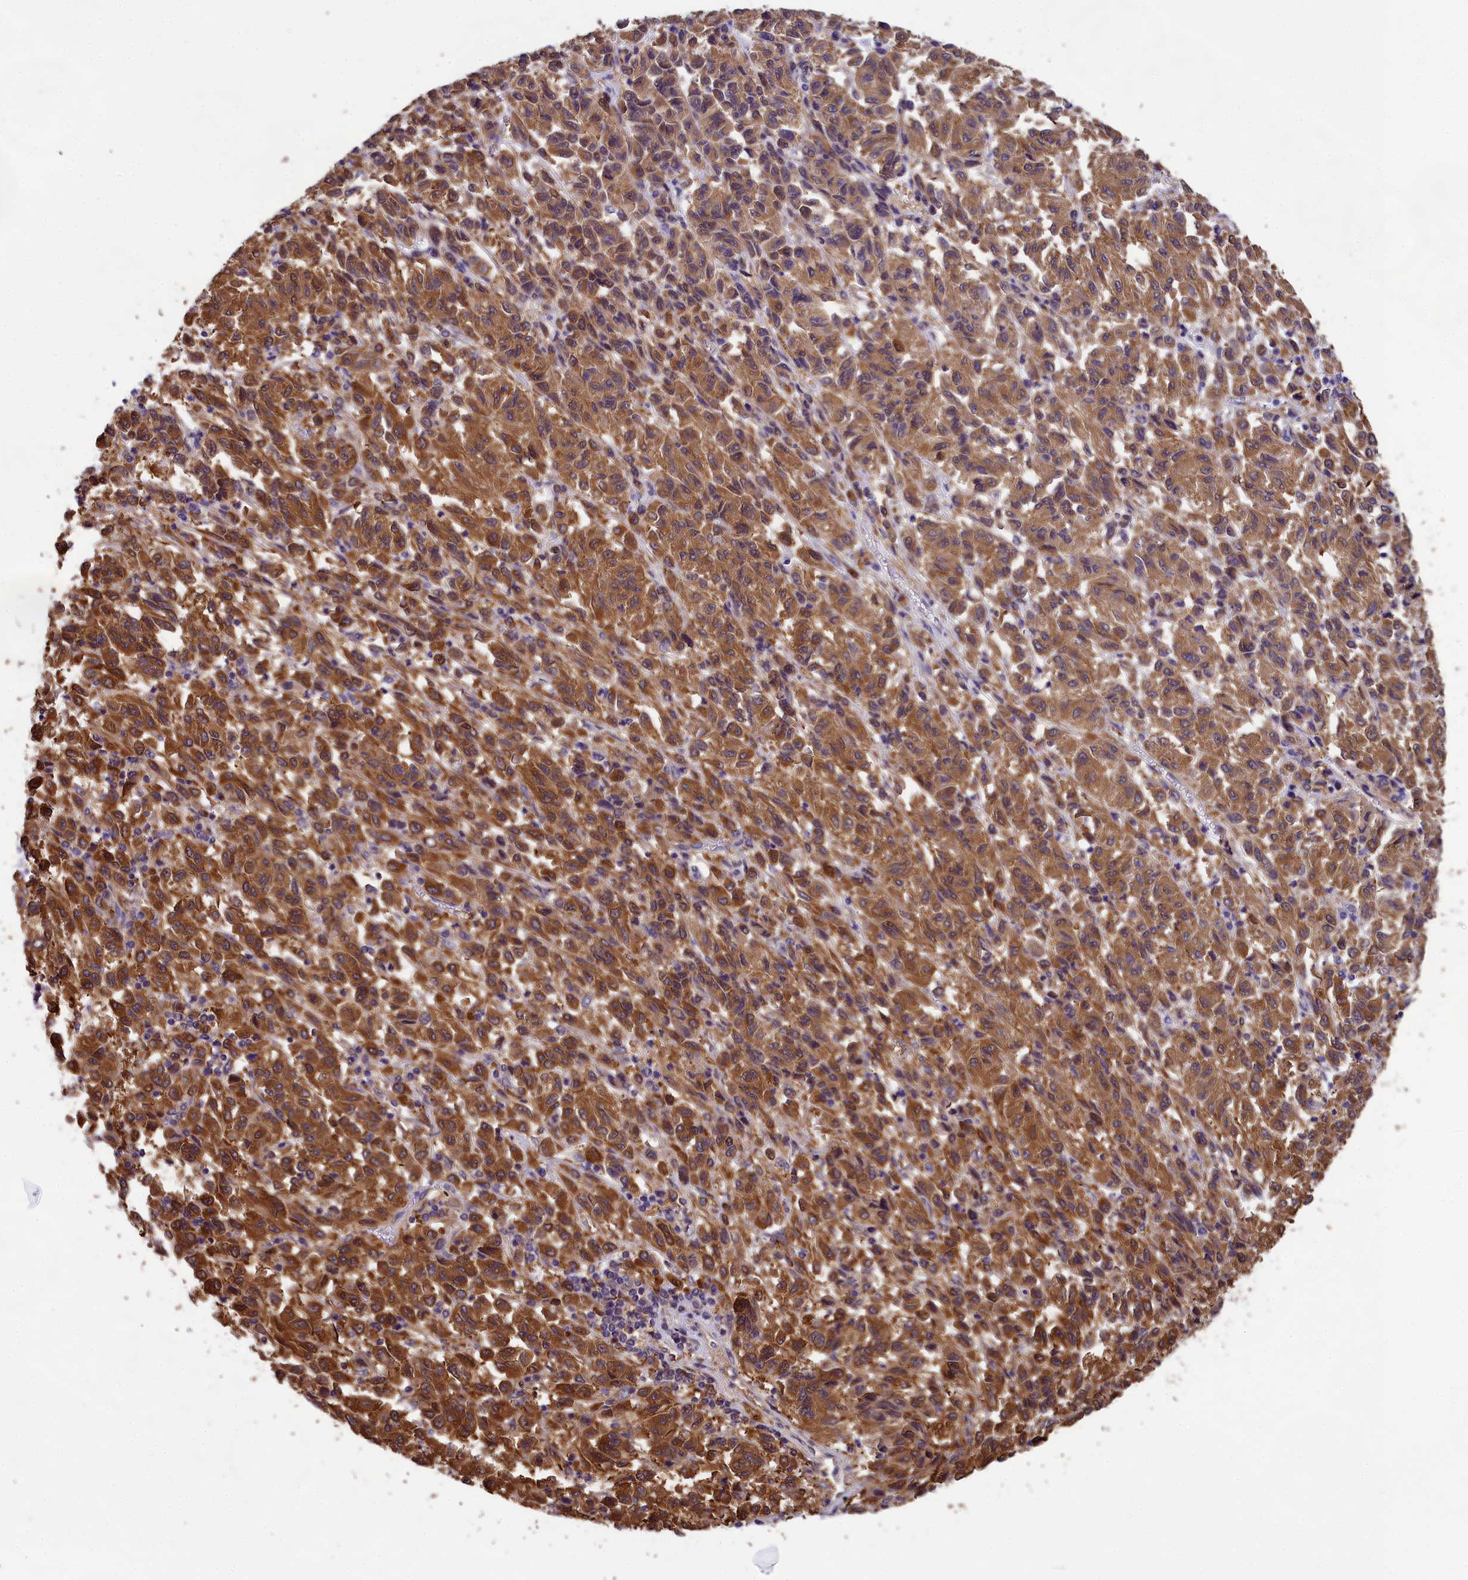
{"staining": {"intensity": "moderate", "quantity": ">75%", "location": "cytoplasmic/membranous"}, "tissue": "melanoma", "cell_type": "Tumor cells", "image_type": "cancer", "snomed": [{"axis": "morphology", "description": "Malignant melanoma, Metastatic site"}, {"axis": "topography", "description": "Lung"}], "caption": "This is a micrograph of IHC staining of malignant melanoma (metastatic site), which shows moderate positivity in the cytoplasmic/membranous of tumor cells.", "gene": "ABCC8", "patient": {"sex": "male", "age": 64}}